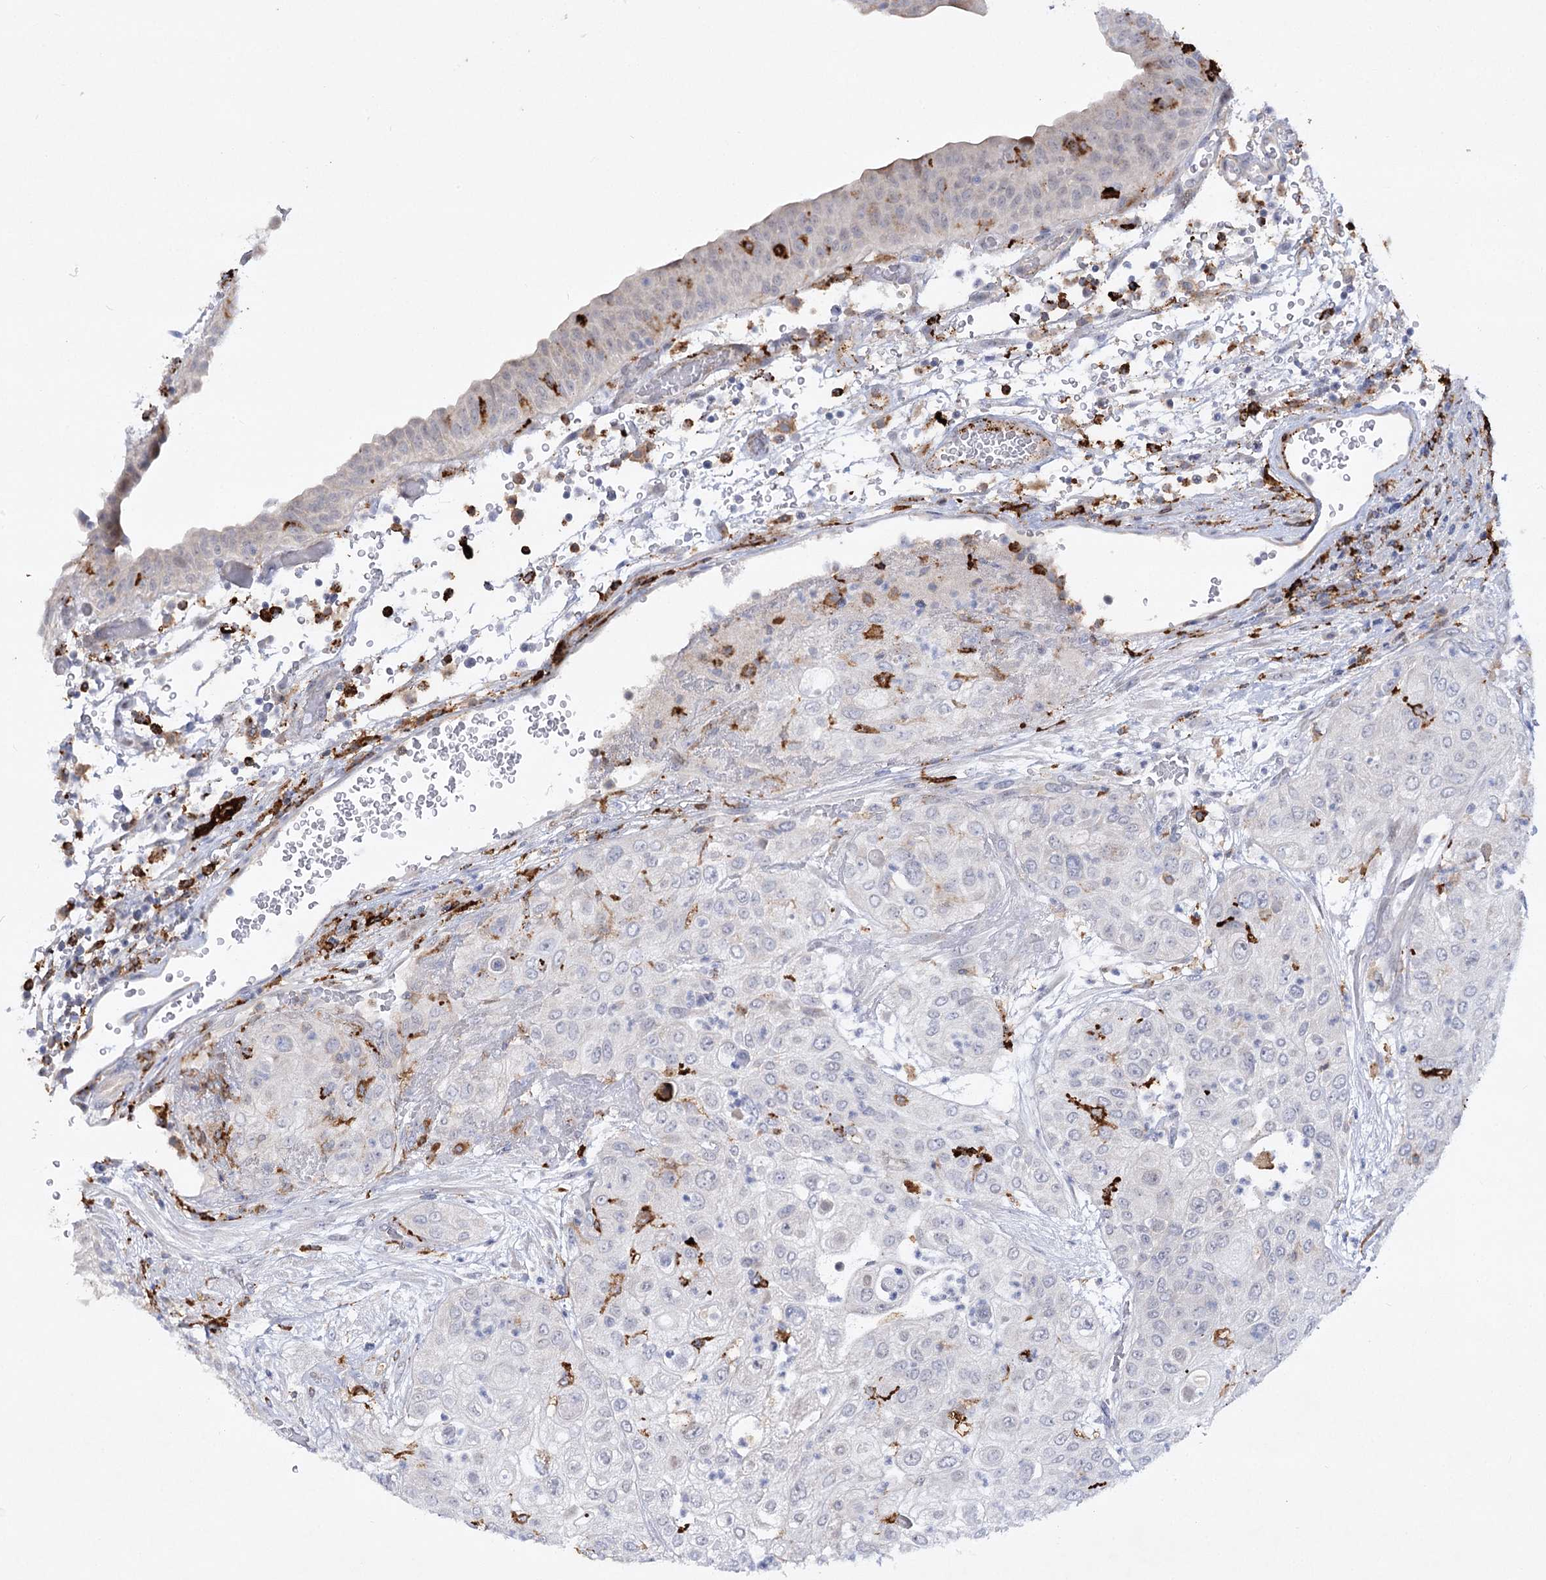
{"staining": {"intensity": "negative", "quantity": "none", "location": "none"}, "tissue": "urothelial cancer", "cell_type": "Tumor cells", "image_type": "cancer", "snomed": [{"axis": "morphology", "description": "Urothelial carcinoma, High grade"}, {"axis": "topography", "description": "Urinary bladder"}], "caption": "High magnification brightfield microscopy of high-grade urothelial carcinoma stained with DAB (3,3'-diaminobenzidine) (brown) and counterstained with hematoxylin (blue): tumor cells show no significant staining. The staining is performed using DAB brown chromogen with nuclei counter-stained in using hematoxylin.", "gene": "PIWIL4", "patient": {"sex": "female", "age": 79}}